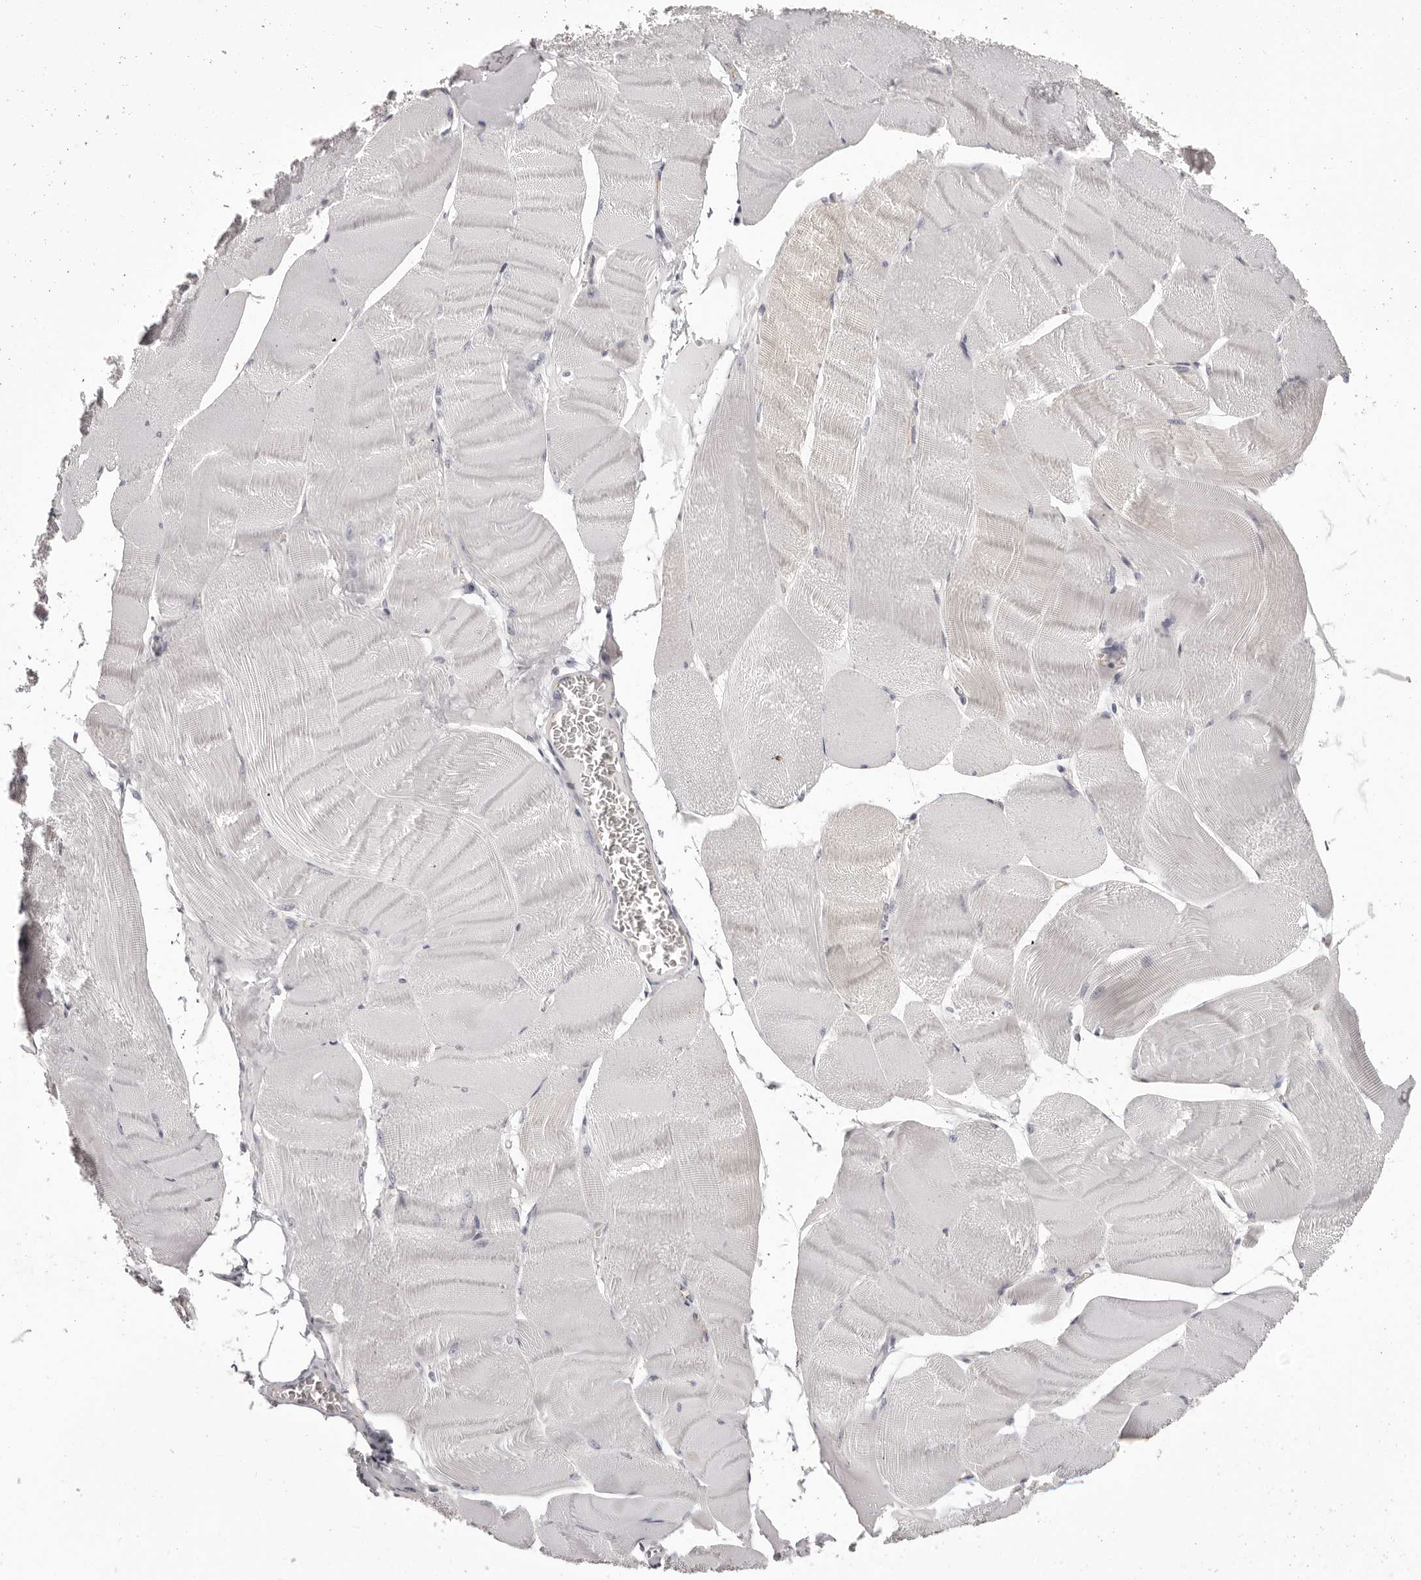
{"staining": {"intensity": "moderate", "quantity": "<25%", "location": "cytoplasmic/membranous"}, "tissue": "skeletal muscle", "cell_type": "Myocytes", "image_type": "normal", "snomed": [{"axis": "morphology", "description": "Normal tissue, NOS"}, {"axis": "morphology", "description": "Basal cell carcinoma"}, {"axis": "topography", "description": "Skeletal muscle"}], "caption": "This is an image of immunohistochemistry (IHC) staining of benign skeletal muscle, which shows moderate expression in the cytoplasmic/membranous of myocytes.", "gene": "OTUD3", "patient": {"sex": "female", "age": 64}}